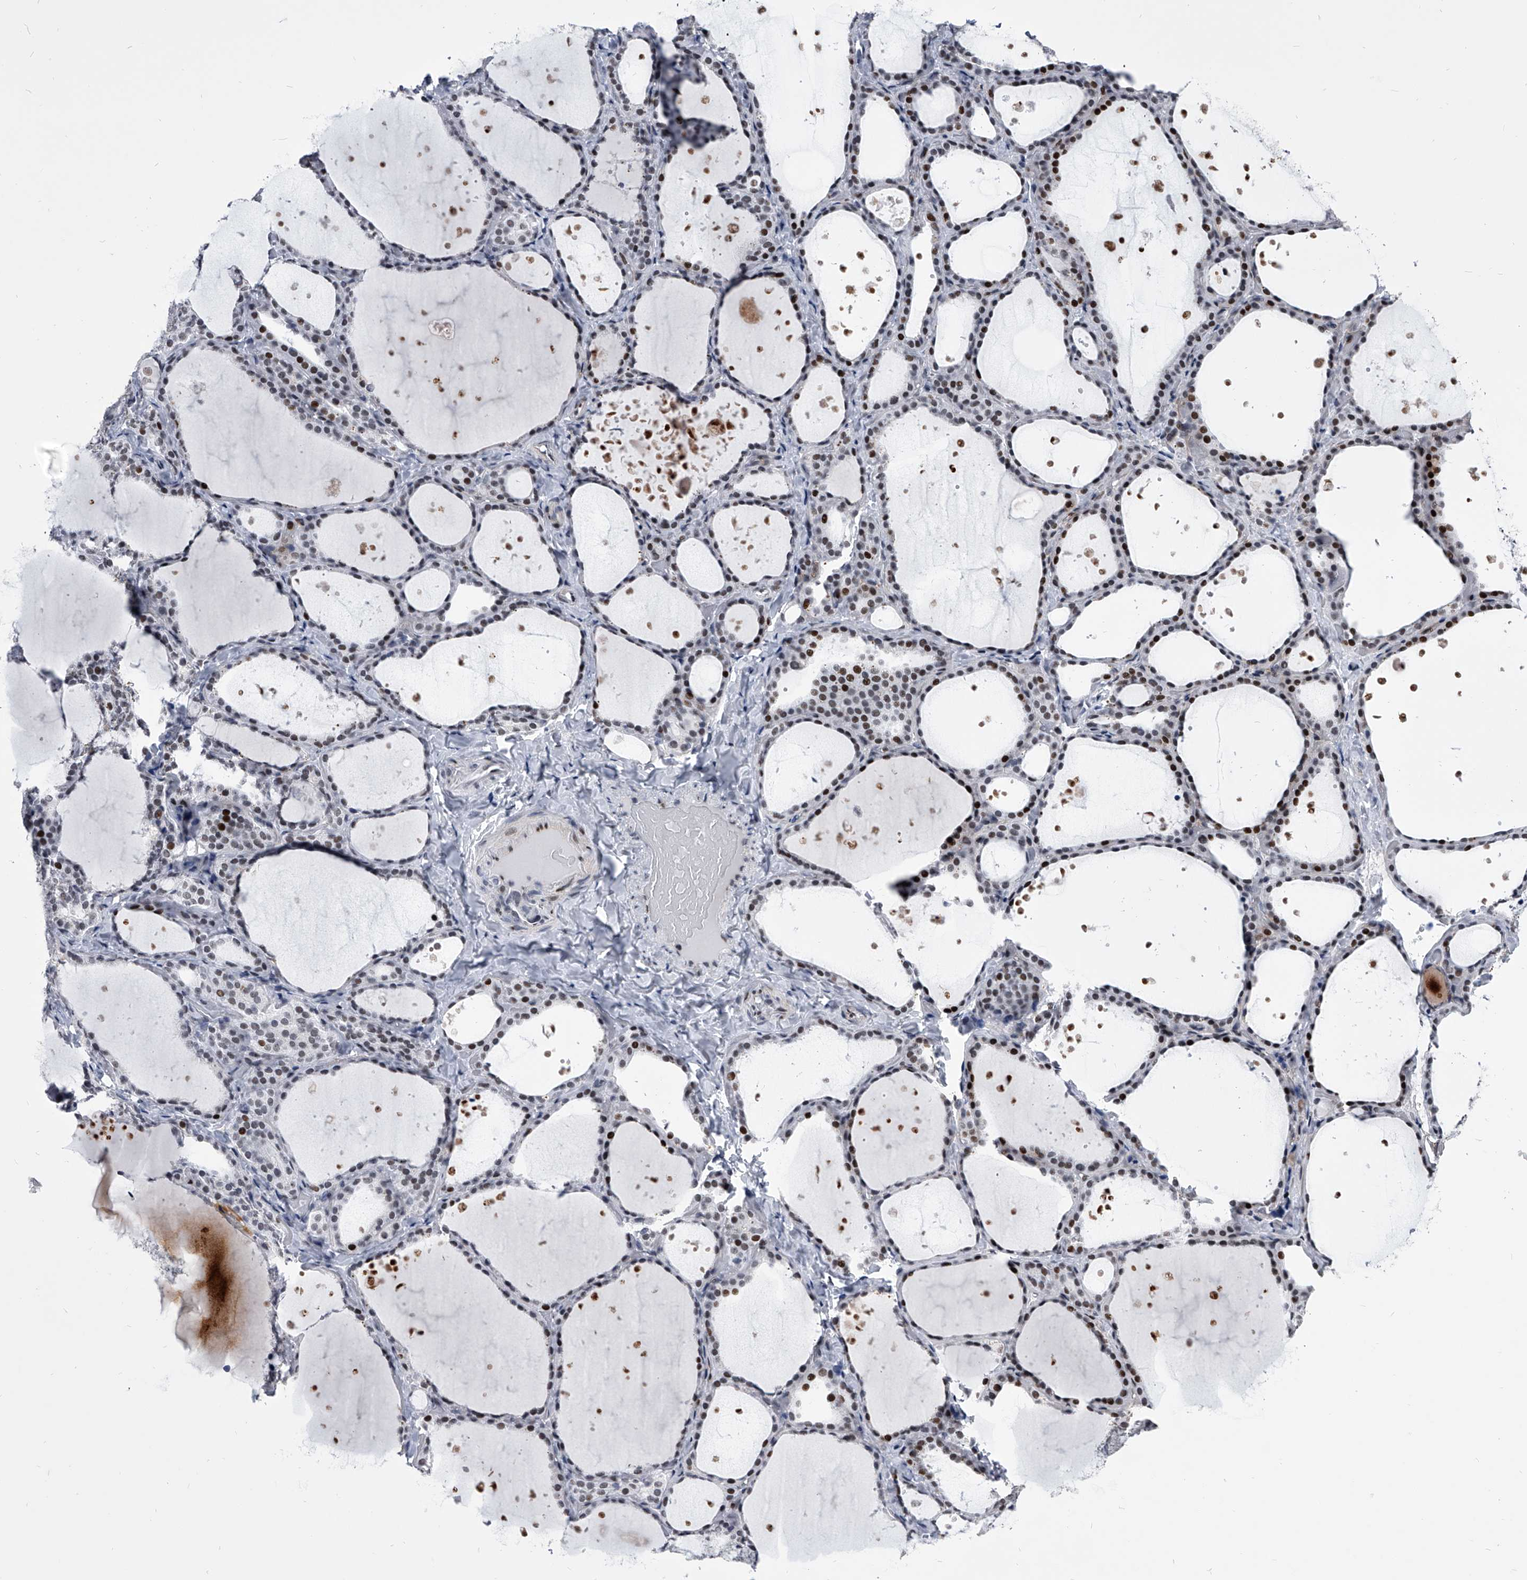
{"staining": {"intensity": "strong", "quantity": "25%-75%", "location": "nuclear"}, "tissue": "thyroid gland", "cell_type": "Glandular cells", "image_type": "normal", "snomed": [{"axis": "morphology", "description": "Normal tissue, NOS"}, {"axis": "topography", "description": "Thyroid gland"}], "caption": "Protein expression analysis of benign thyroid gland displays strong nuclear positivity in about 25%-75% of glandular cells. (brown staining indicates protein expression, while blue staining denotes nuclei).", "gene": "CMTR1", "patient": {"sex": "female", "age": 44}}